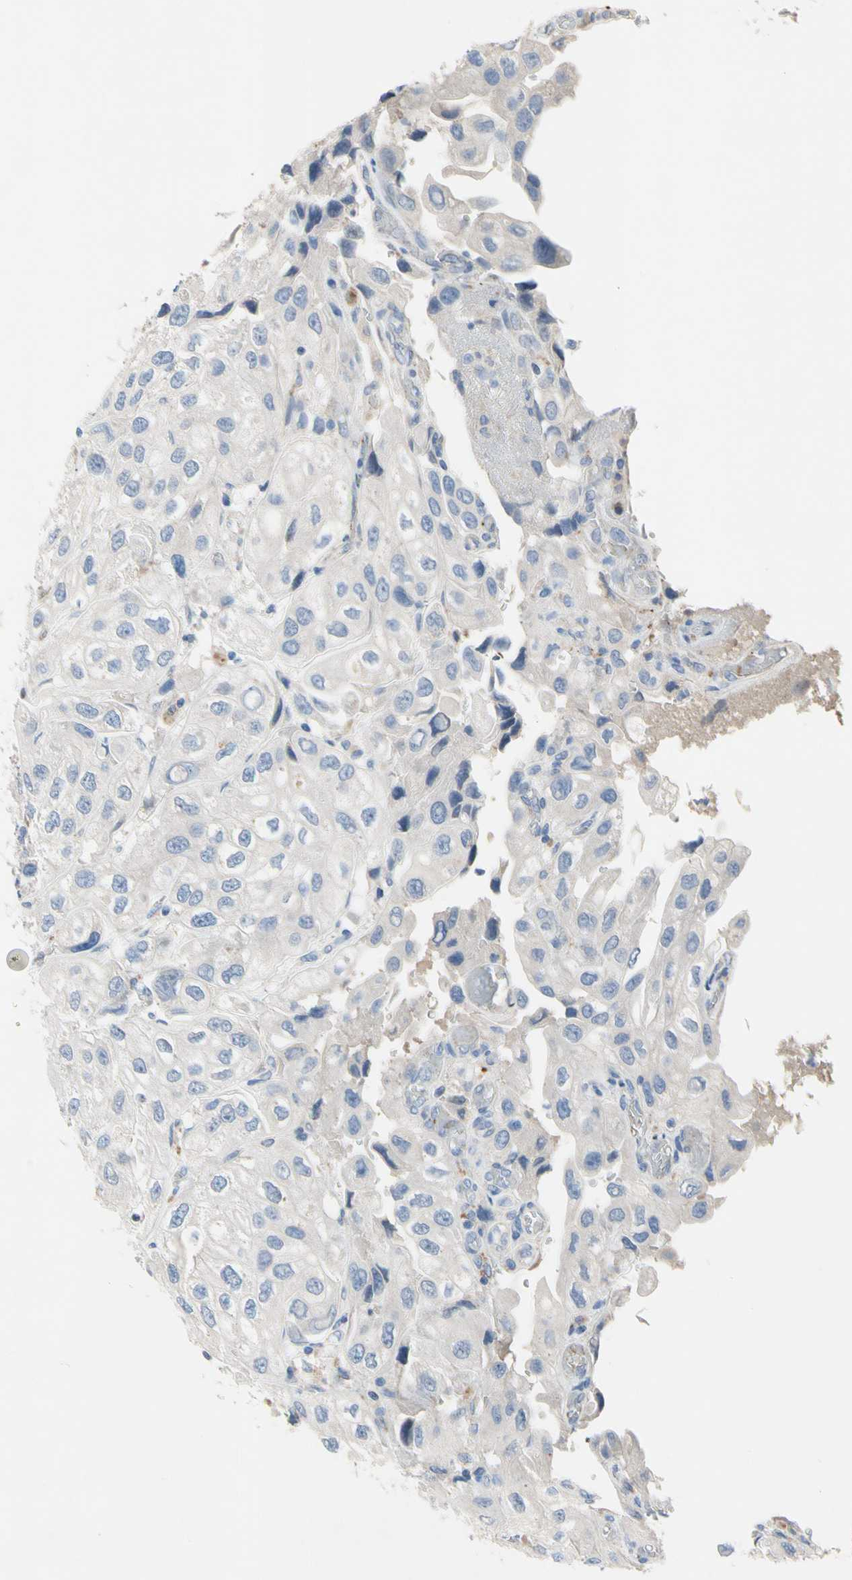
{"staining": {"intensity": "weak", "quantity": "<25%", "location": "cytoplasmic/membranous"}, "tissue": "urothelial cancer", "cell_type": "Tumor cells", "image_type": "cancer", "snomed": [{"axis": "morphology", "description": "Urothelial carcinoma, High grade"}, {"axis": "topography", "description": "Urinary bladder"}], "caption": "This is an immunohistochemistry photomicrograph of urothelial carcinoma (high-grade). There is no positivity in tumor cells.", "gene": "RETSAT", "patient": {"sex": "female", "age": 64}}